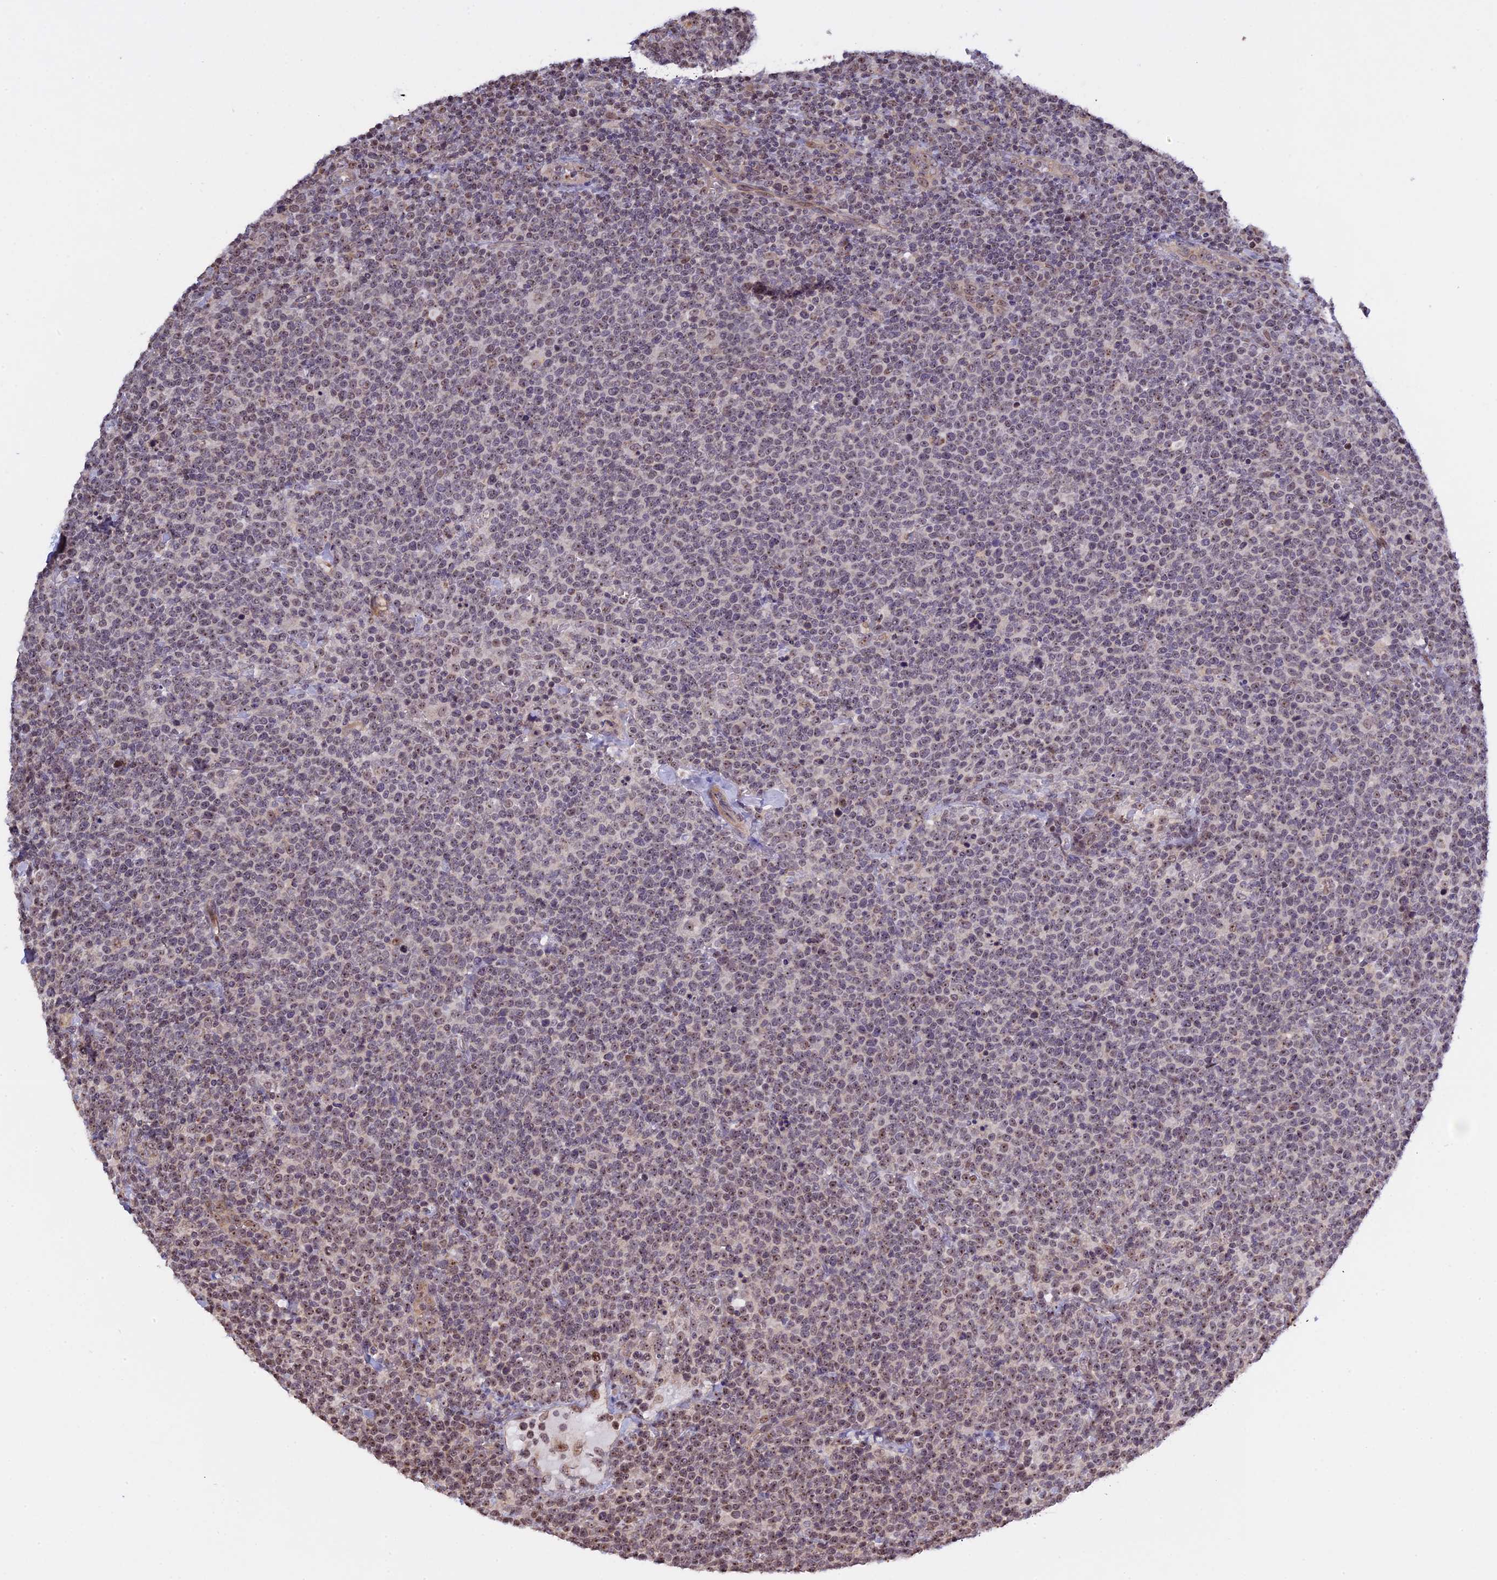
{"staining": {"intensity": "weak", "quantity": "25%-75%", "location": "nuclear"}, "tissue": "lymphoma", "cell_type": "Tumor cells", "image_type": "cancer", "snomed": [{"axis": "morphology", "description": "Malignant lymphoma, non-Hodgkin's type, High grade"}, {"axis": "topography", "description": "Lymph node"}], "caption": "Immunohistochemistry (DAB (3,3'-diaminobenzidine)) staining of malignant lymphoma, non-Hodgkin's type (high-grade) reveals weak nuclear protein staining in approximately 25%-75% of tumor cells.", "gene": "MGA", "patient": {"sex": "male", "age": 61}}